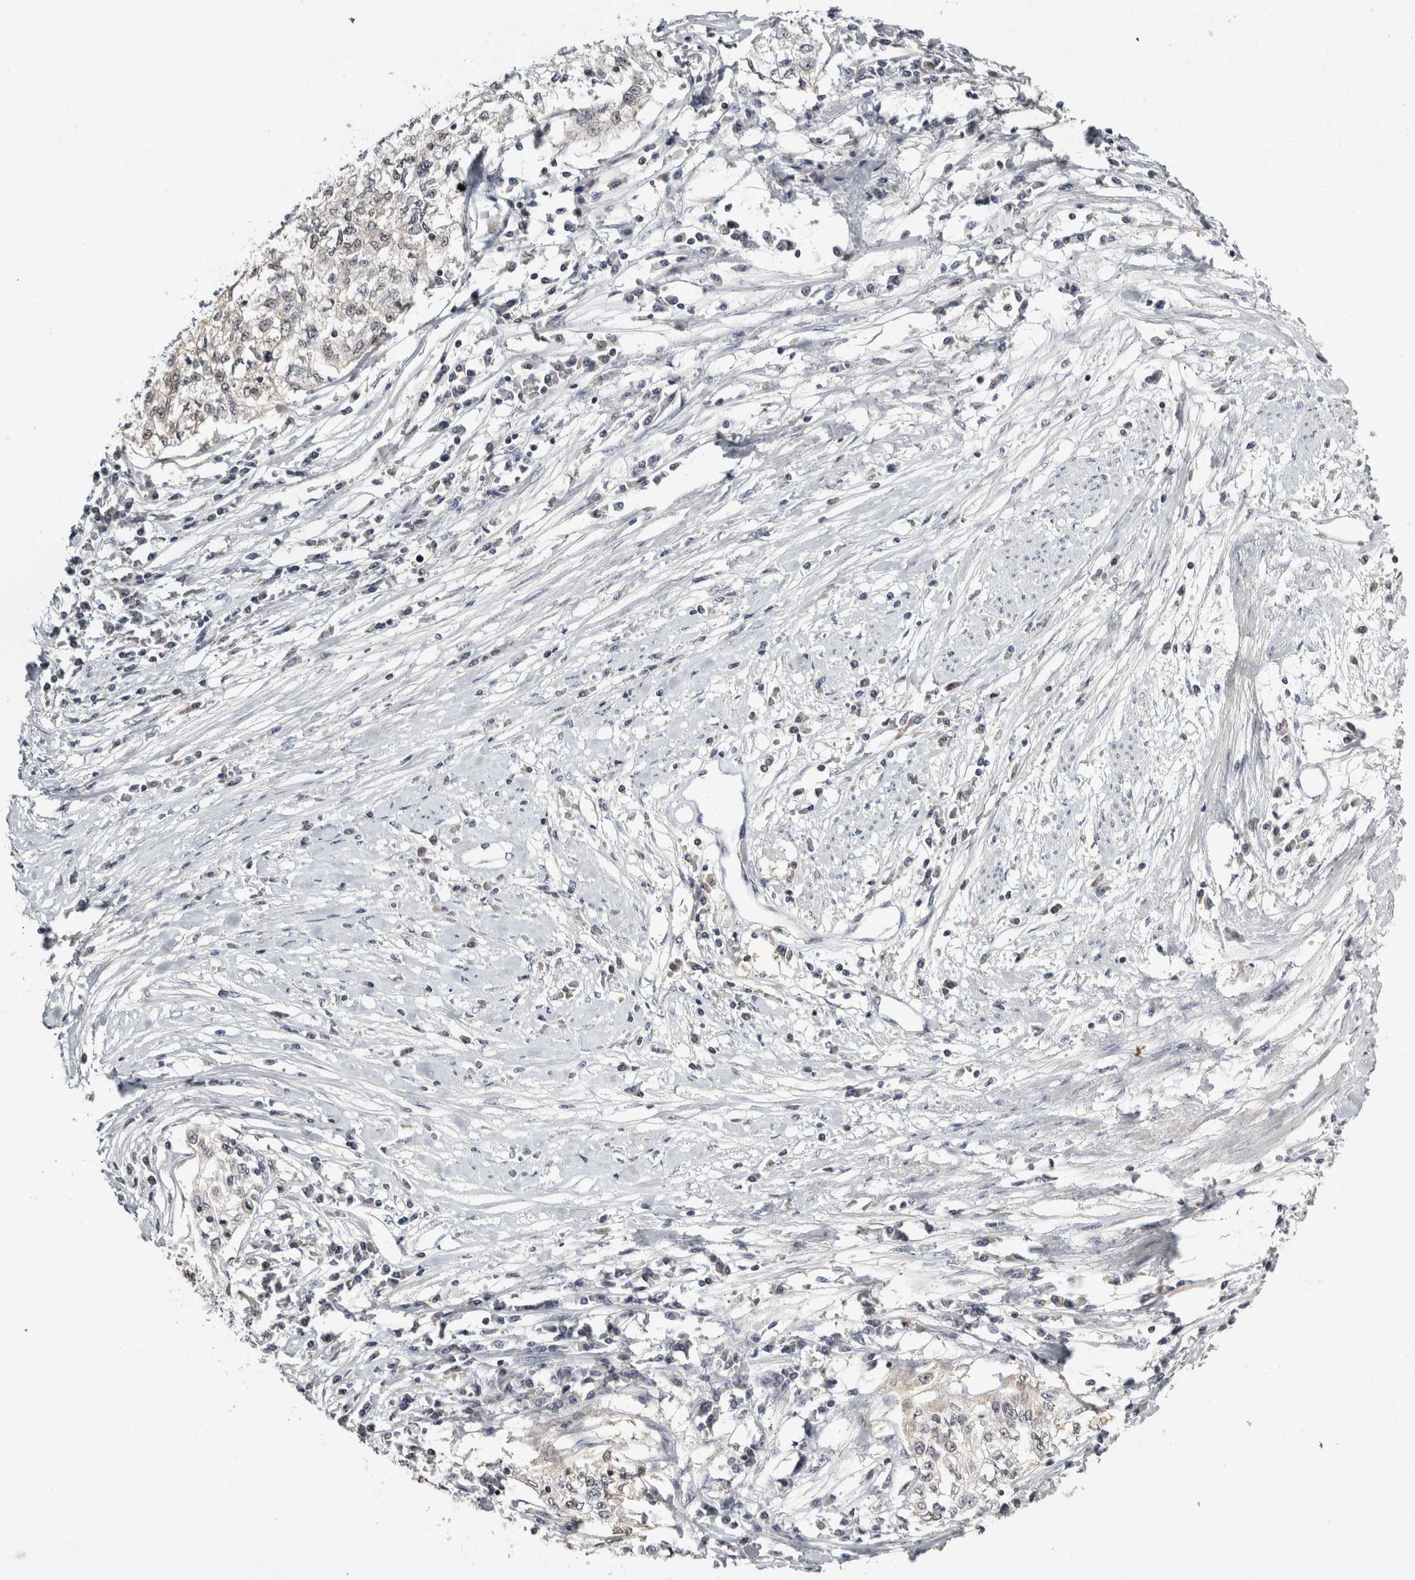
{"staining": {"intensity": "negative", "quantity": "none", "location": "none"}, "tissue": "cervical cancer", "cell_type": "Tumor cells", "image_type": "cancer", "snomed": [{"axis": "morphology", "description": "Squamous cell carcinoma, NOS"}, {"axis": "topography", "description": "Cervix"}], "caption": "This is an immunohistochemistry (IHC) micrograph of cervical cancer. There is no positivity in tumor cells.", "gene": "ACAT2", "patient": {"sex": "female", "age": 57}}